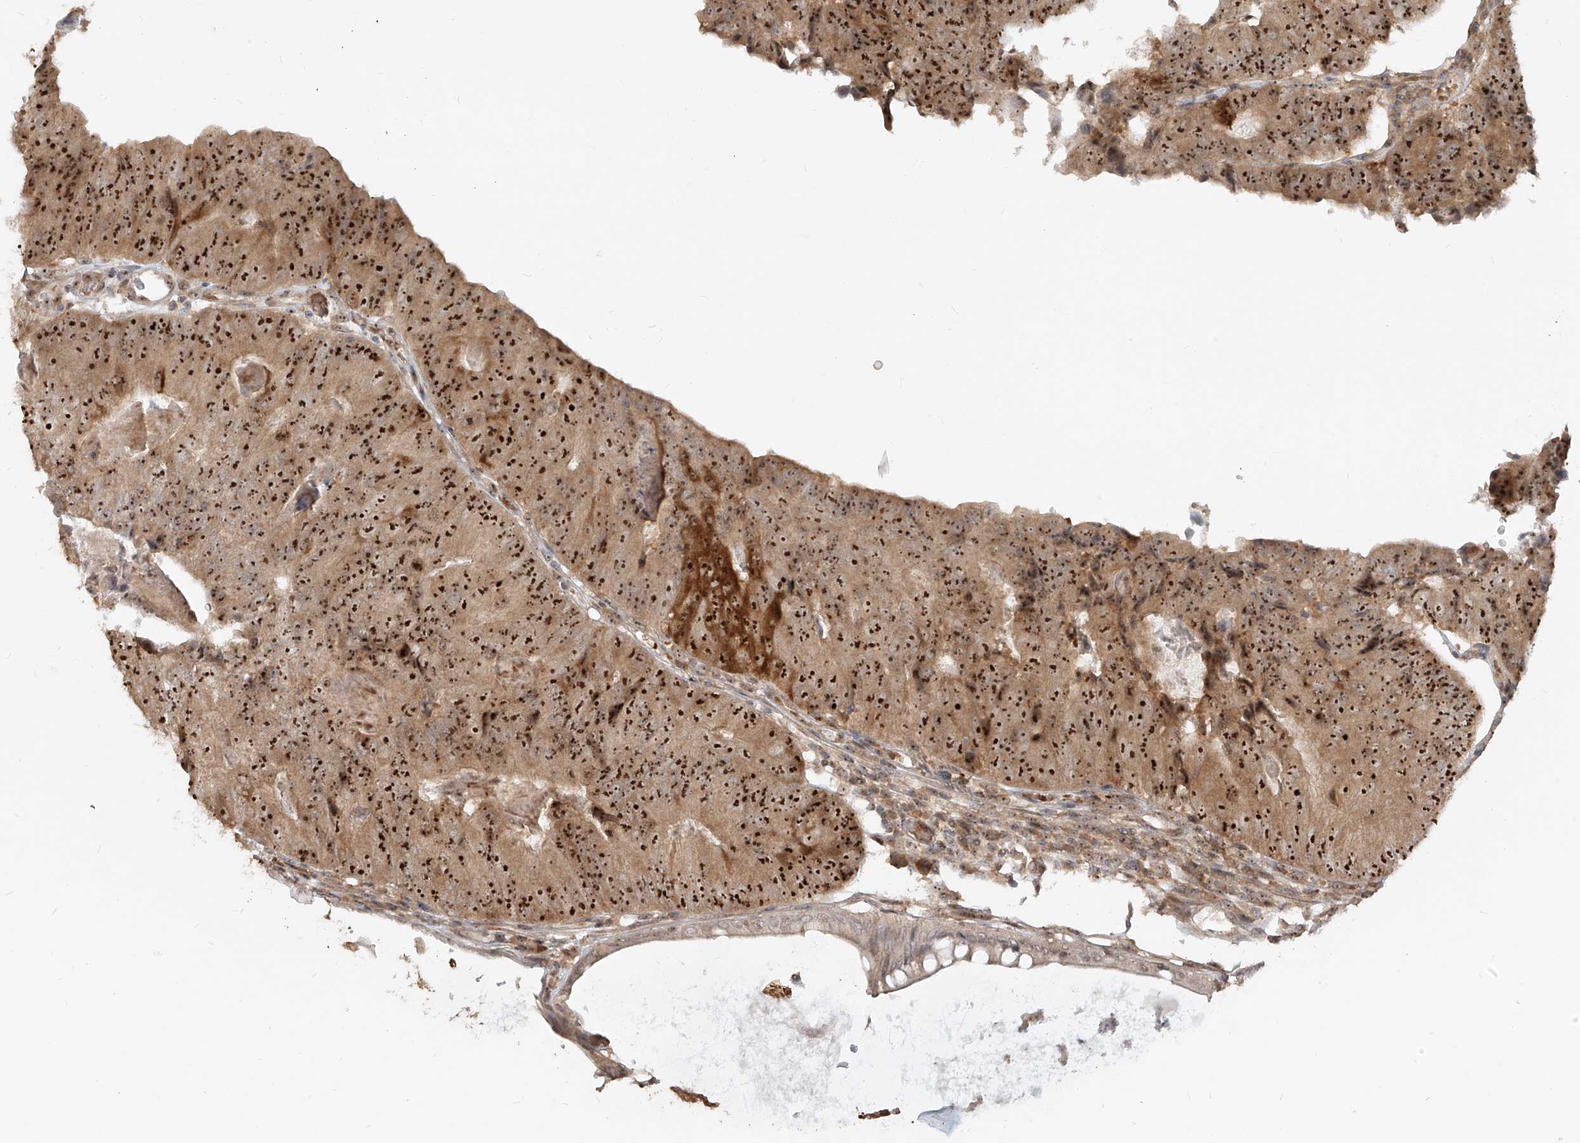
{"staining": {"intensity": "strong", "quantity": ">75%", "location": "cytoplasmic/membranous,nuclear"}, "tissue": "colorectal cancer", "cell_type": "Tumor cells", "image_type": "cancer", "snomed": [{"axis": "morphology", "description": "Adenocarcinoma, NOS"}, {"axis": "topography", "description": "Colon"}], "caption": "Immunohistochemistry of adenocarcinoma (colorectal) reveals high levels of strong cytoplasmic/membranous and nuclear expression in about >75% of tumor cells.", "gene": "BYSL", "patient": {"sex": "female", "age": 67}}